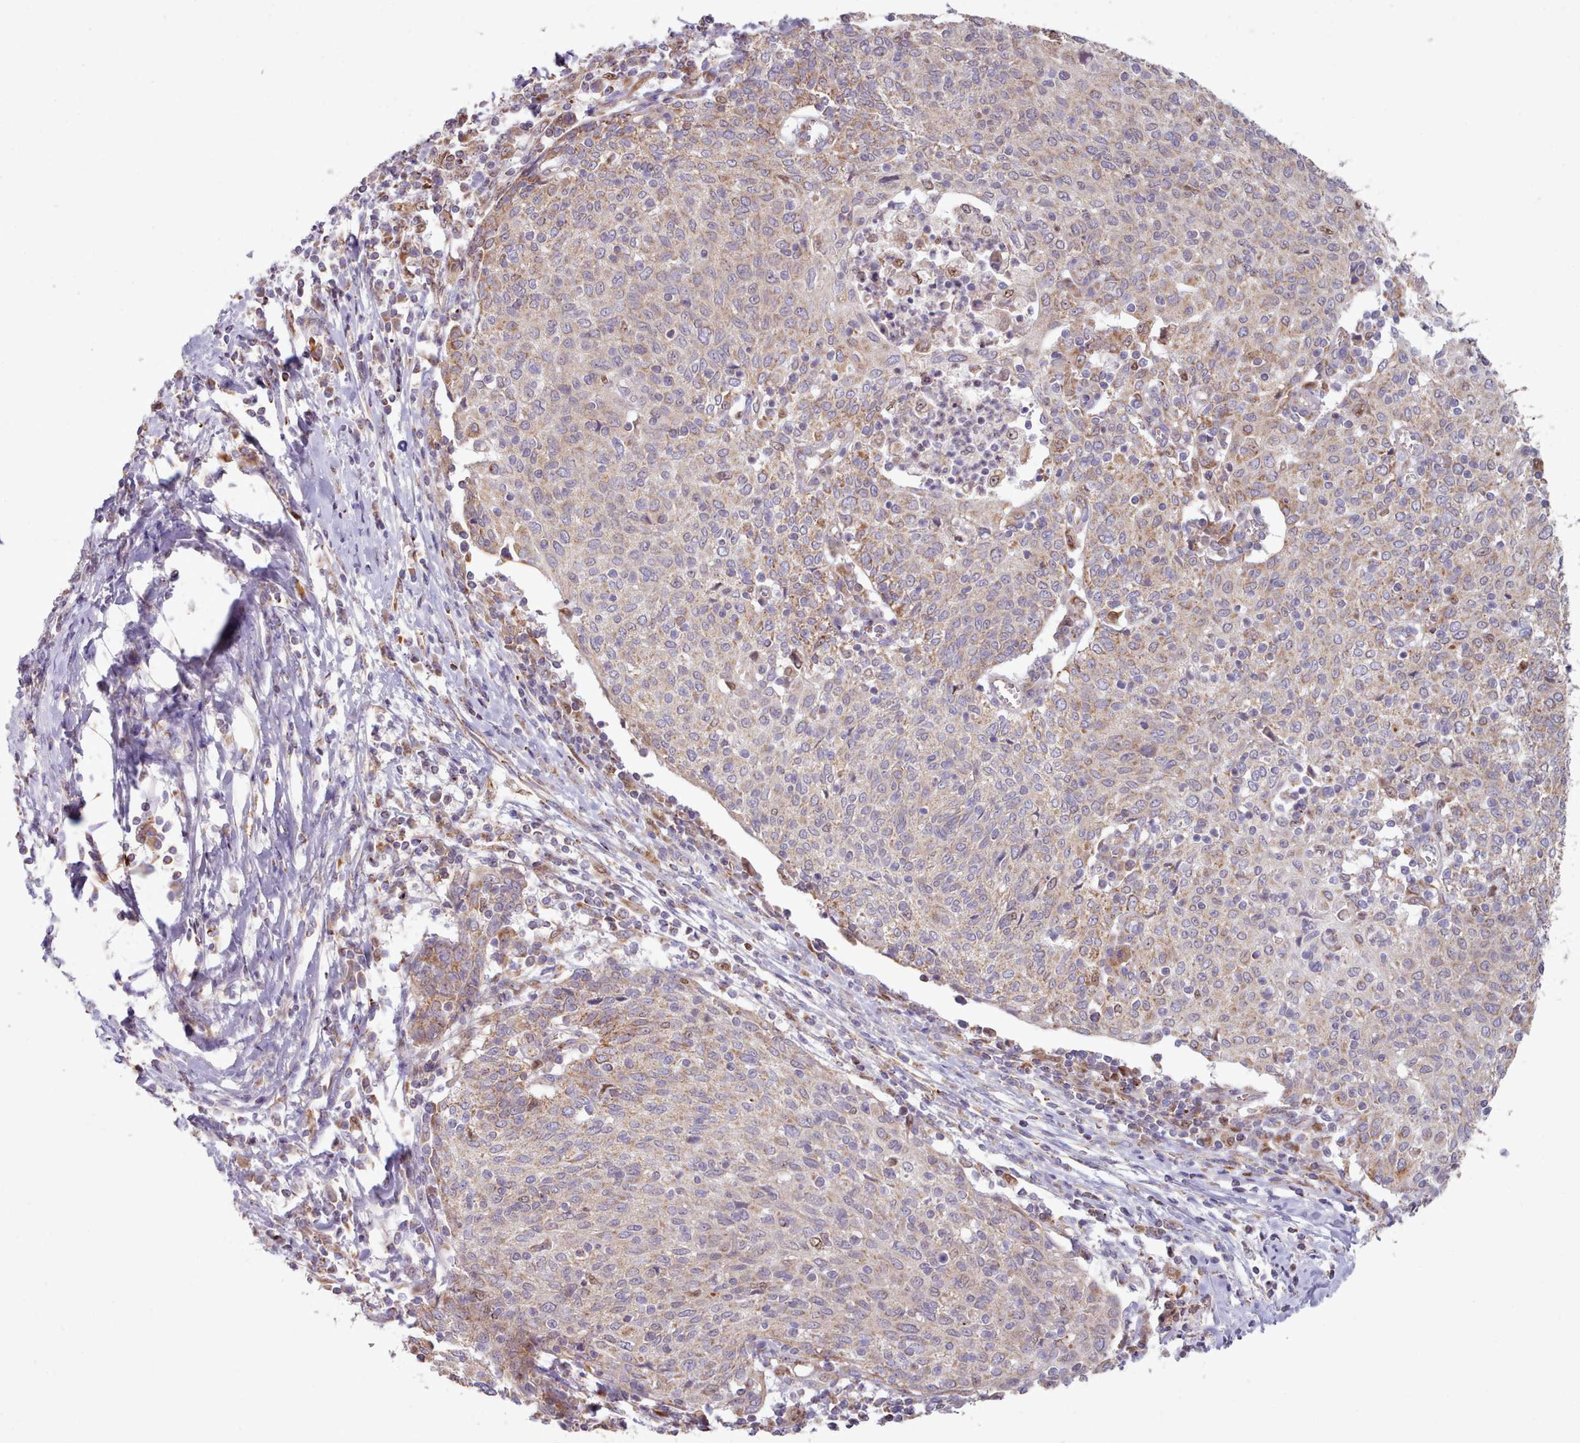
{"staining": {"intensity": "weak", "quantity": "25%-75%", "location": "cytoplasmic/membranous"}, "tissue": "cervical cancer", "cell_type": "Tumor cells", "image_type": "cancer", "snomed": [{"axis": "morphology", "description": "Squamous cell carcinoma, NOS"}, {"axis": "topography", "description": "Cervix"}], "caption": "Immunohistochemistry (IHC) of squamous cell carcinoma (cervical) displays low levels of weak cytoplasmic/membranous expression in about 25%-75% of tumor cells.", "gene": "HSDL2", "patient": {"sex": "female", "age": 52}}